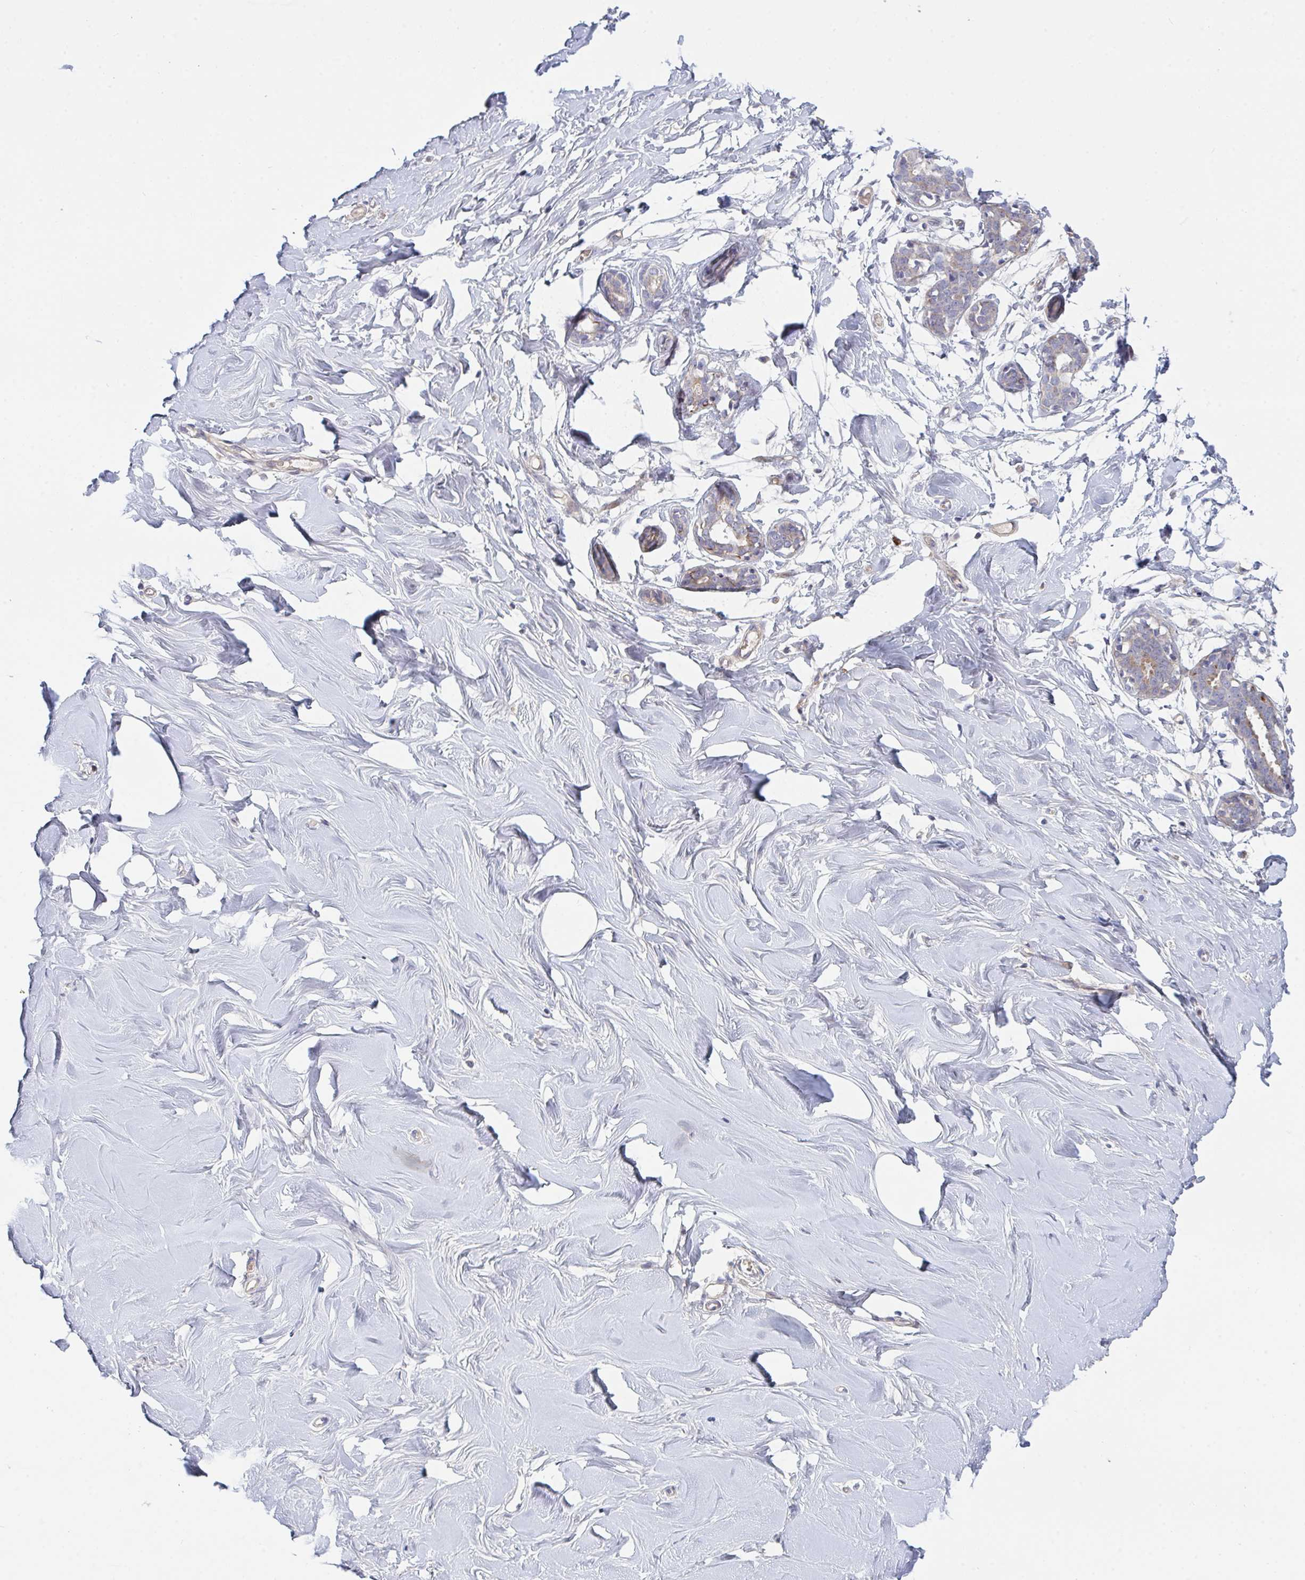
{"staining": {"intensity": "negative", "quantity": "none", "location": "none"}, "tissue": "breast", "cell_type": "Adipocytes", "image_type": "normal", "snomed": [{"axis": "morphology", "description": "Normal tissue, NOS"}, {"axis": "topography", "description": "Breast"}], "caption": "Breast stained for a protein using immunohistochemistry shows no positivity adipocytes.", "gene": "TNFSF4", "patient": {"sex": "female", "age": 27}}